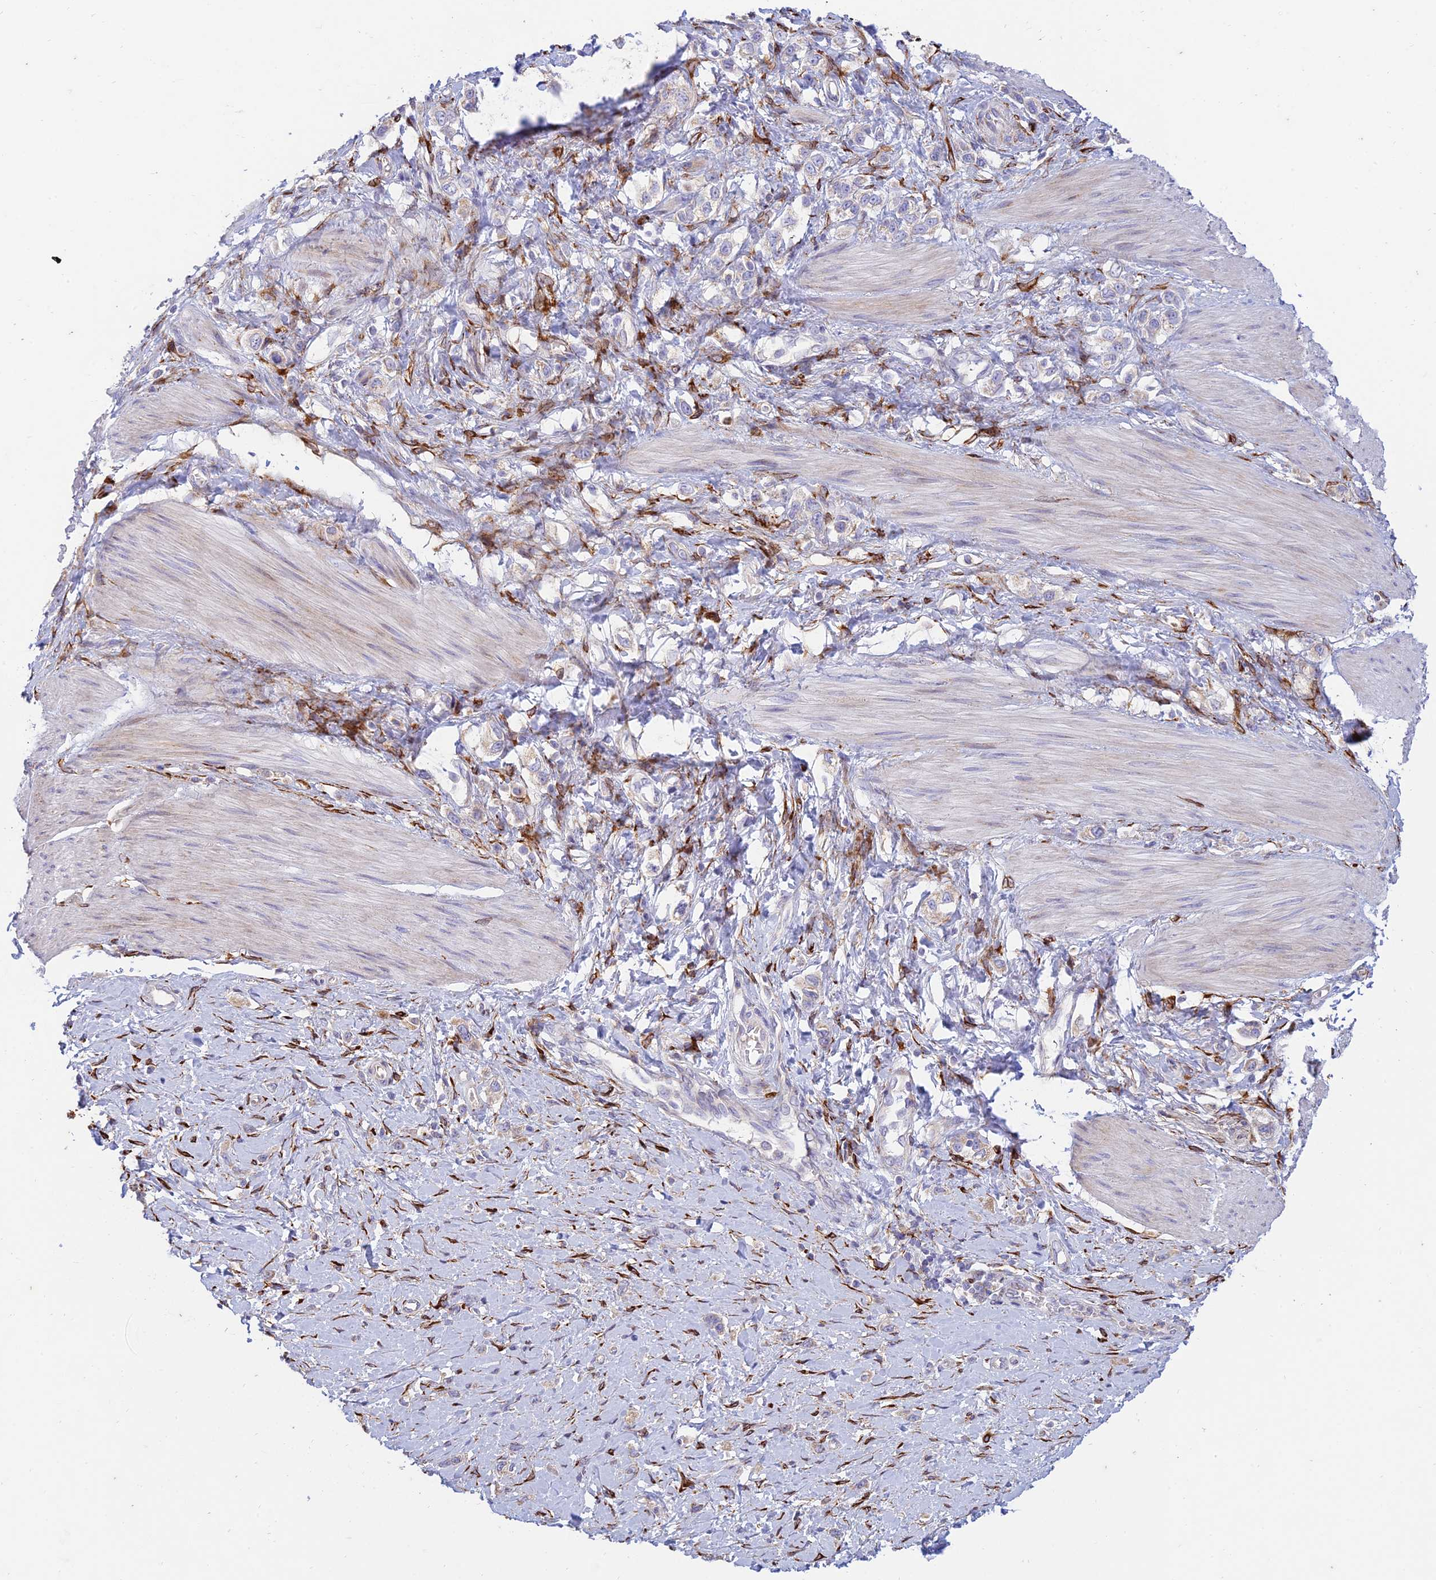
{"staining": {"intensity": "negative", "quantity": "none", "location": "none"}, "tissue": "stomach cancer", "cell_type": "Tumor cells", "image_type": "cancer", "snomed": [{"axis": "morphology", "description": "Adenocarcinoma, NOS"}, {"axis": "topography", "description": "Stomach"}], "caption": "A high-resolution photomicrograph shows IHC staining of stomach cancer (adenocarcinoma), which demonstrates no significant staining in tumor cells. Nuclei are stained in blue.", "gene": "RCN3", "patient": {"sex": "female", "age": 65}}